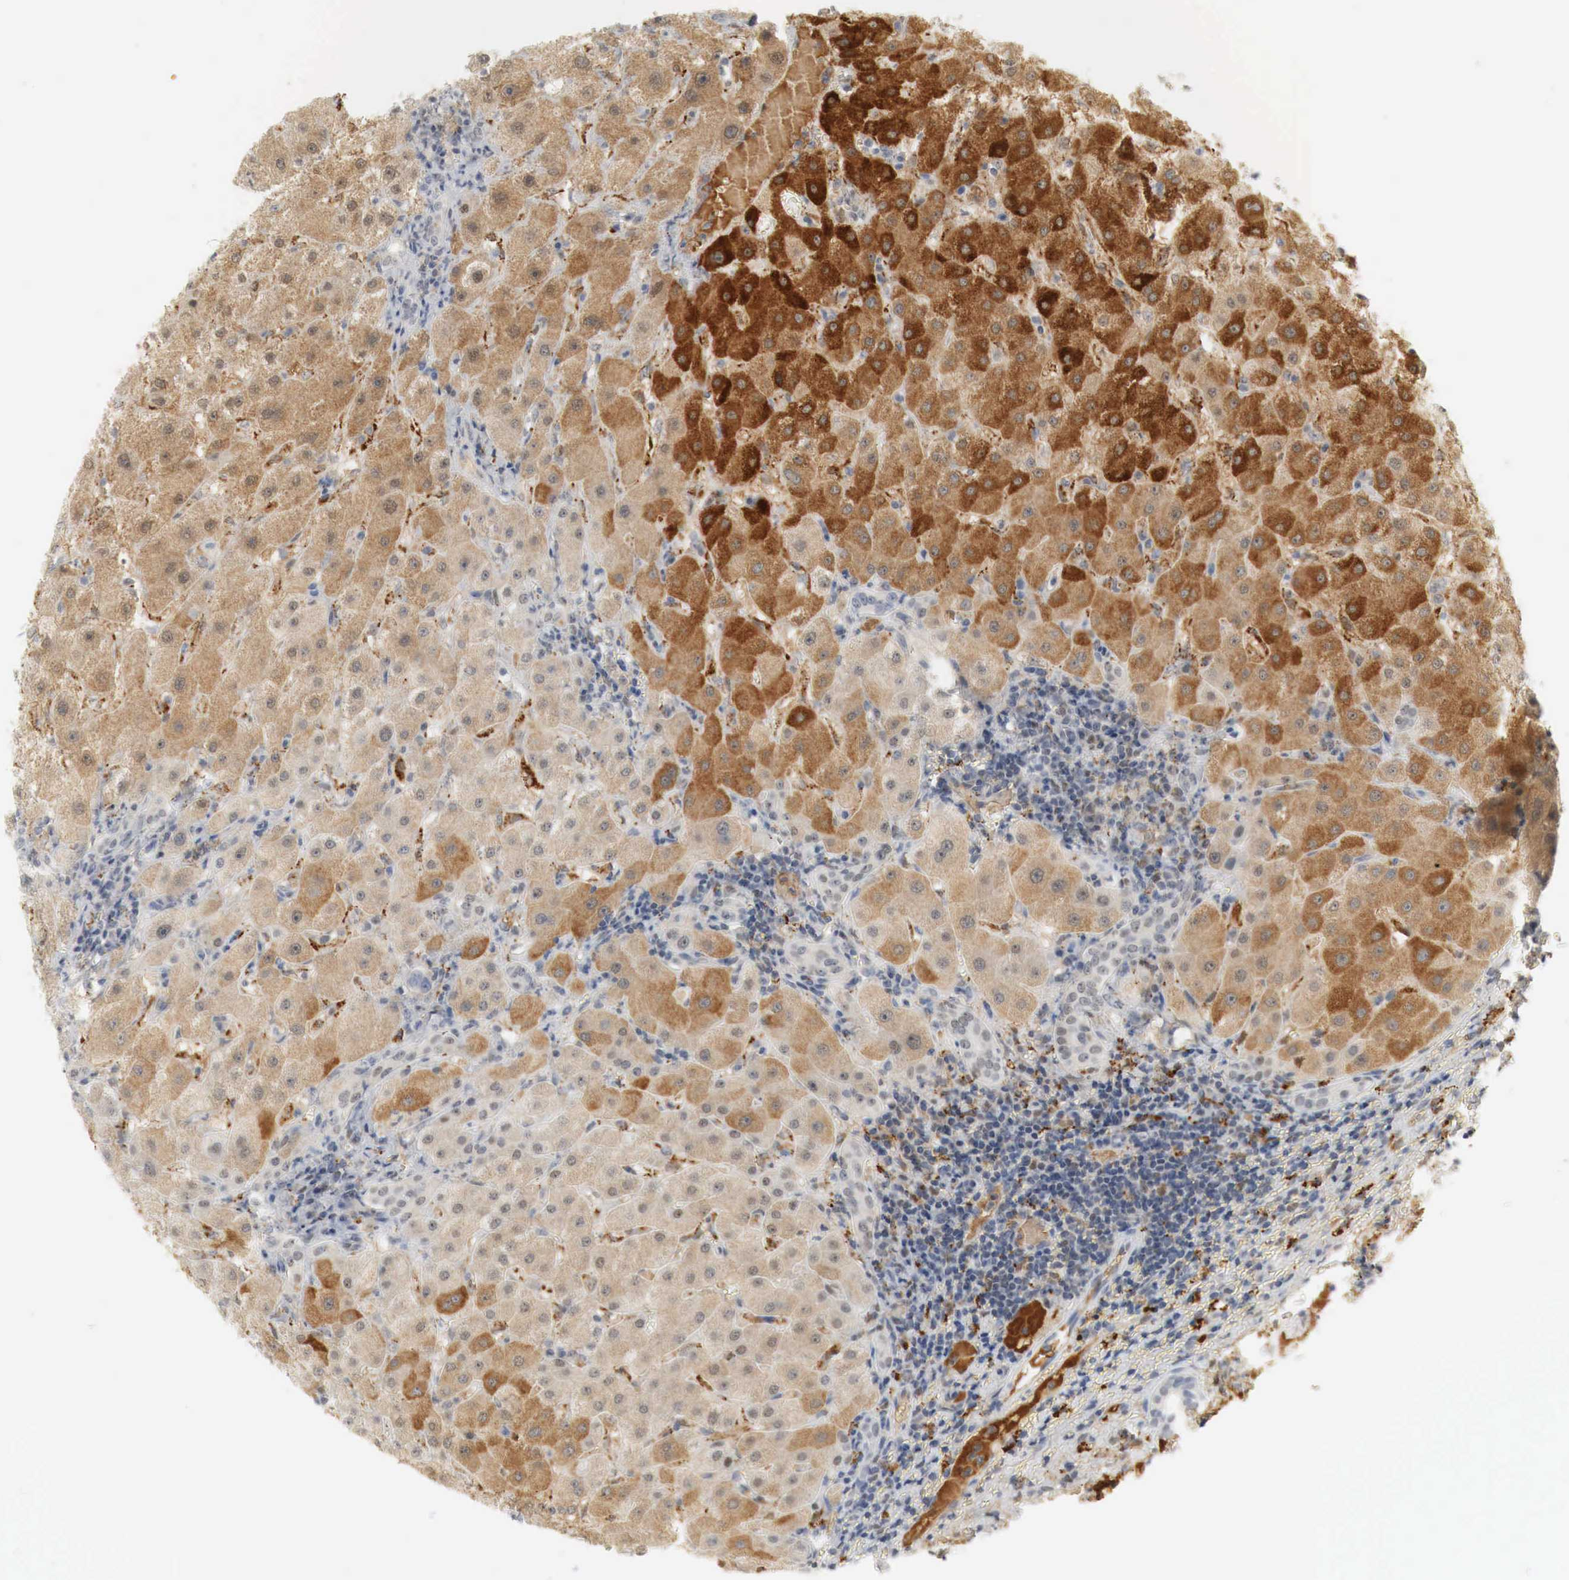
{"staining": {"intensity": "weak", "quantity": "<25%", "location": "nuclear"}, "tissue": "liver", "cell_type": "Cholangiocytes", "image_type": "normal", "snomed": [{"axis": "morphology", "description": "Normal tissue, NOS"}, {"axis": "topography", "description": "Liver"}], "caption": "Liver was stained to show a protein in brown. There is no significant positivity in cholangiocytes. (DAB immunohistochemistry (IHC), high magnification).", "gene": "MYC", "patient": {"sex": "female", "age": 79}}